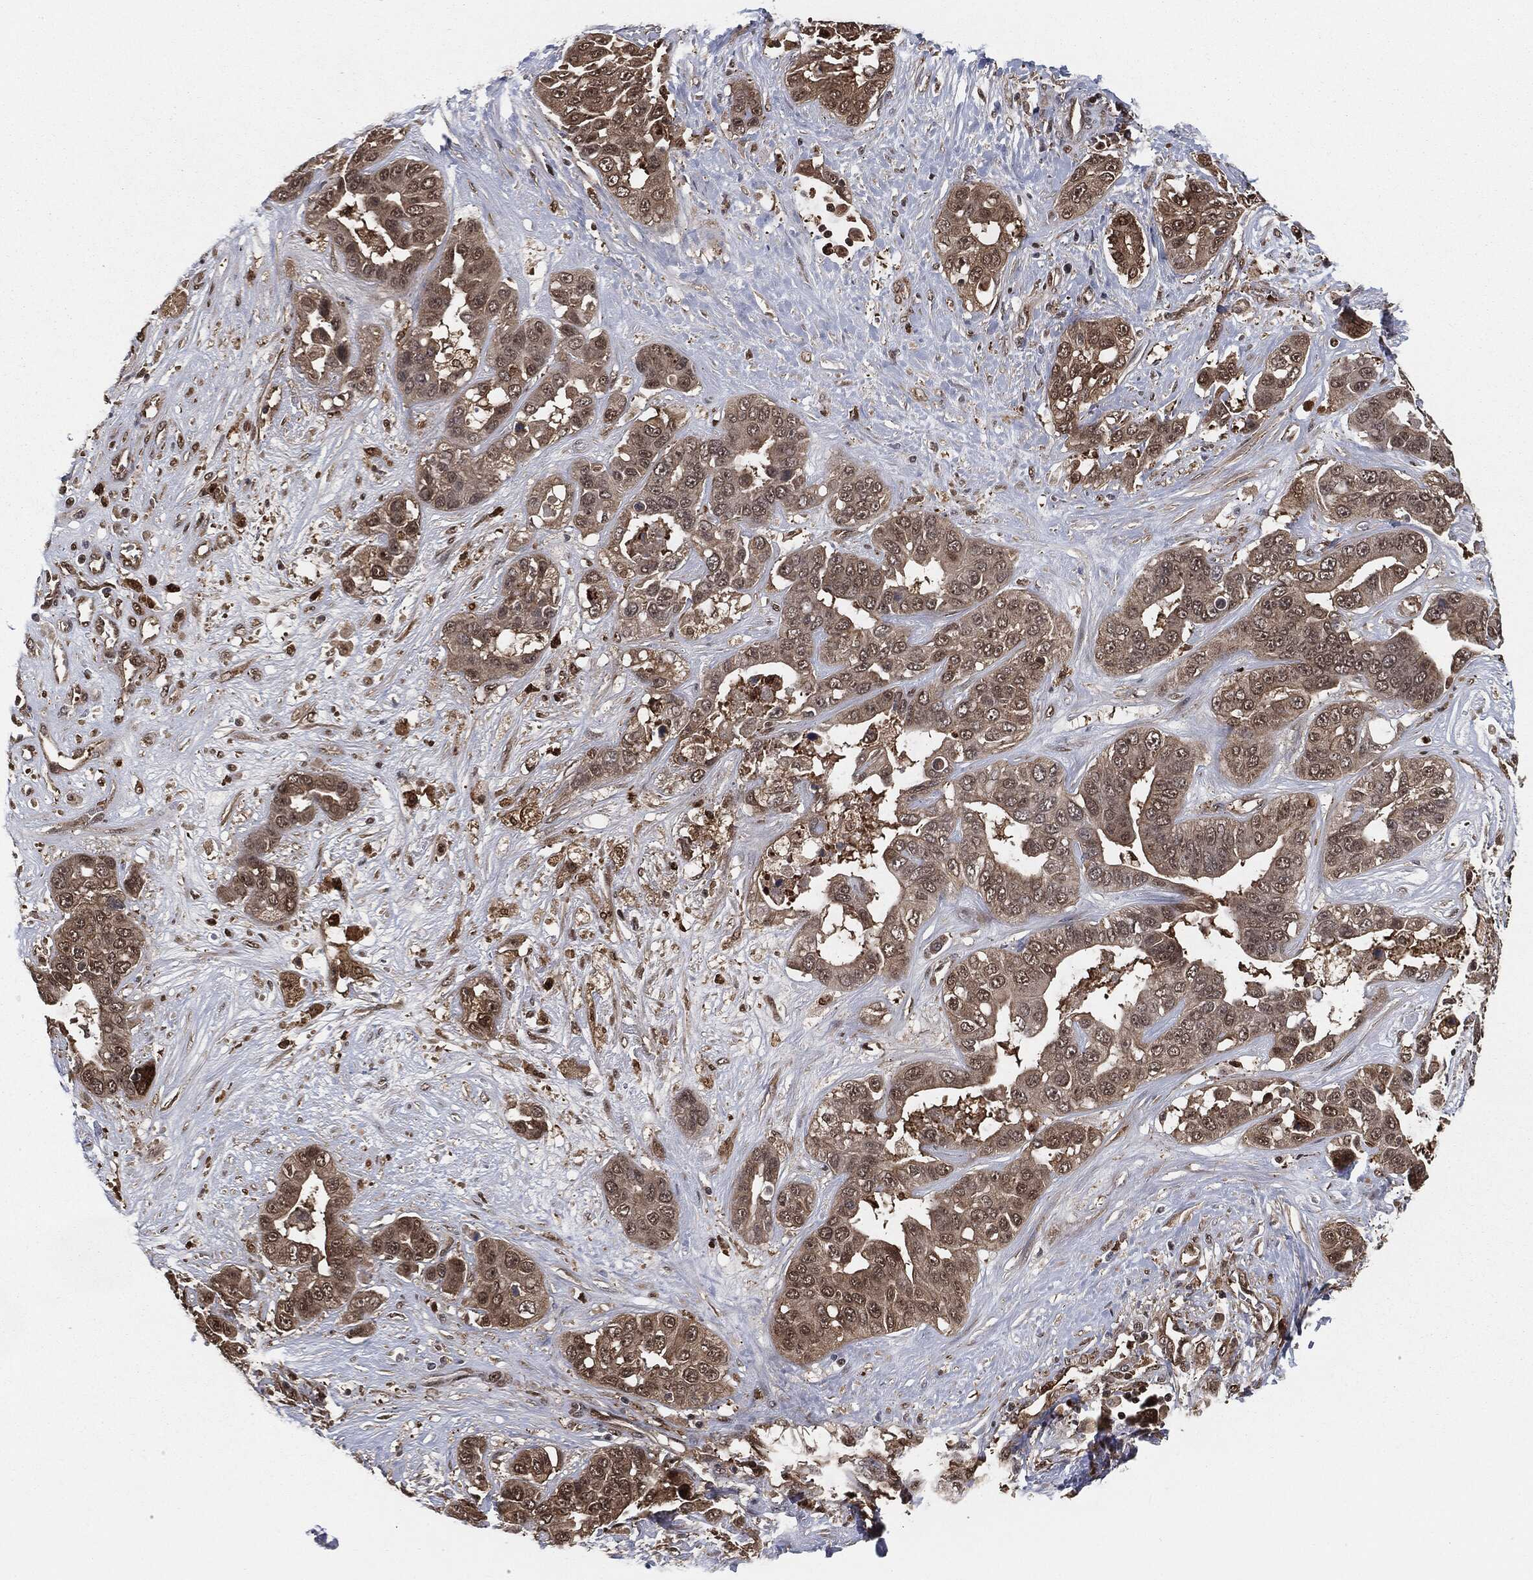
{"staining": {"intensity": "weak", "quantity": "25%-75%", "location": "cytoplasmic/membranous"}, "tissue": "liver cancer", "cell_type": "Tumor cells", "image_type": "cancer", "snomed": [{"axis": "morphology", "description": "Cholangiocarcinoma"}, {"axis": "topography", "description": "Liver"}], "caption": "Protein expression by immunohistochemistry (IHC) displays weak cytoplasmic/membranous positivity in approximately 25%-75% of tumor cells in liver cholangiocarcinoma.", "gene": "CAPRIN2", "patient": {"sex": "female", "age": 52}}